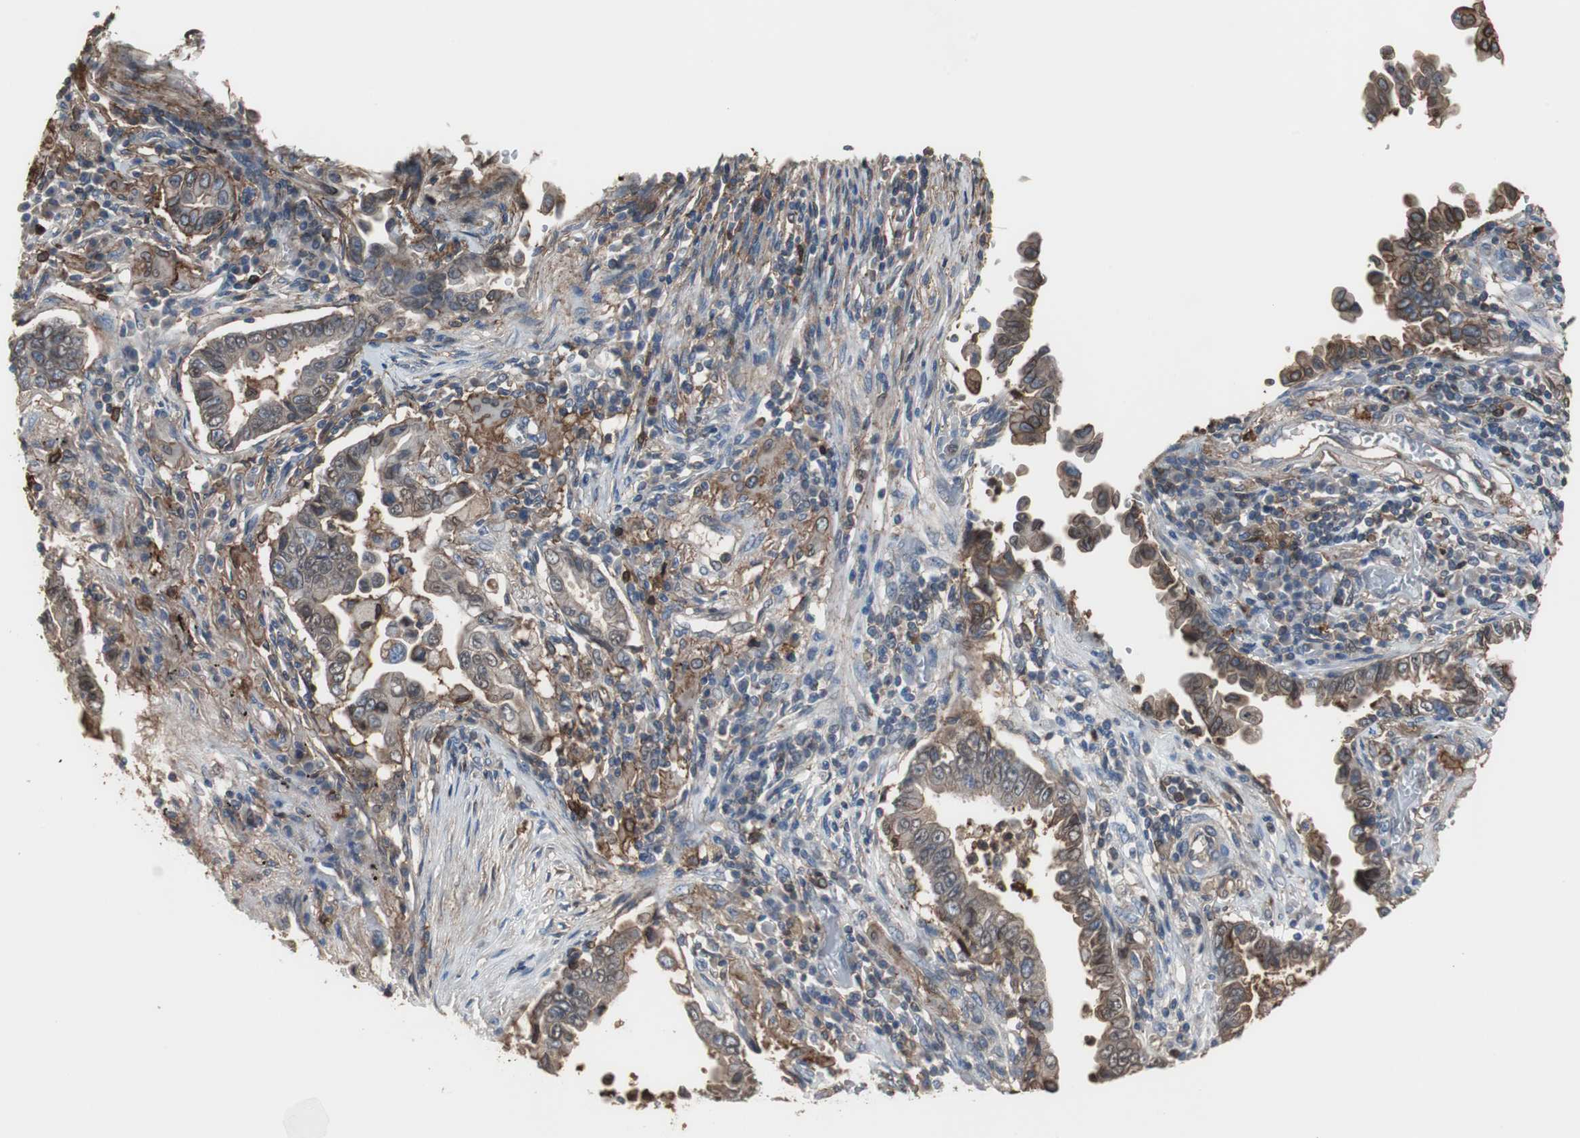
{"staining": {"intensity": "moderate", "quantity": "25%-75%", "location": "cytoplasmic/membranous"}, "tissue": "lung cancer", "cell_type": "Tumor cells", "image_type": "cancer", "snomed": [{"axis": "morphology", "description": "Normal tissue, NOS"}, {"axis": "morphology", "description": "Inflammation, NOS"}, {"axis": "morphology", "description": "Adenocarcinoma, NOS"}, {"axis": "topography", "description": "Lung"}], "caption": "A brown stain labels moderate cytoplasmic/membranous positivity of a protein in human lung cancer (adenocarcinoma) tumor cells.", "gene": "ANXA4", "patient": {"sex": "female", "age": 64}}